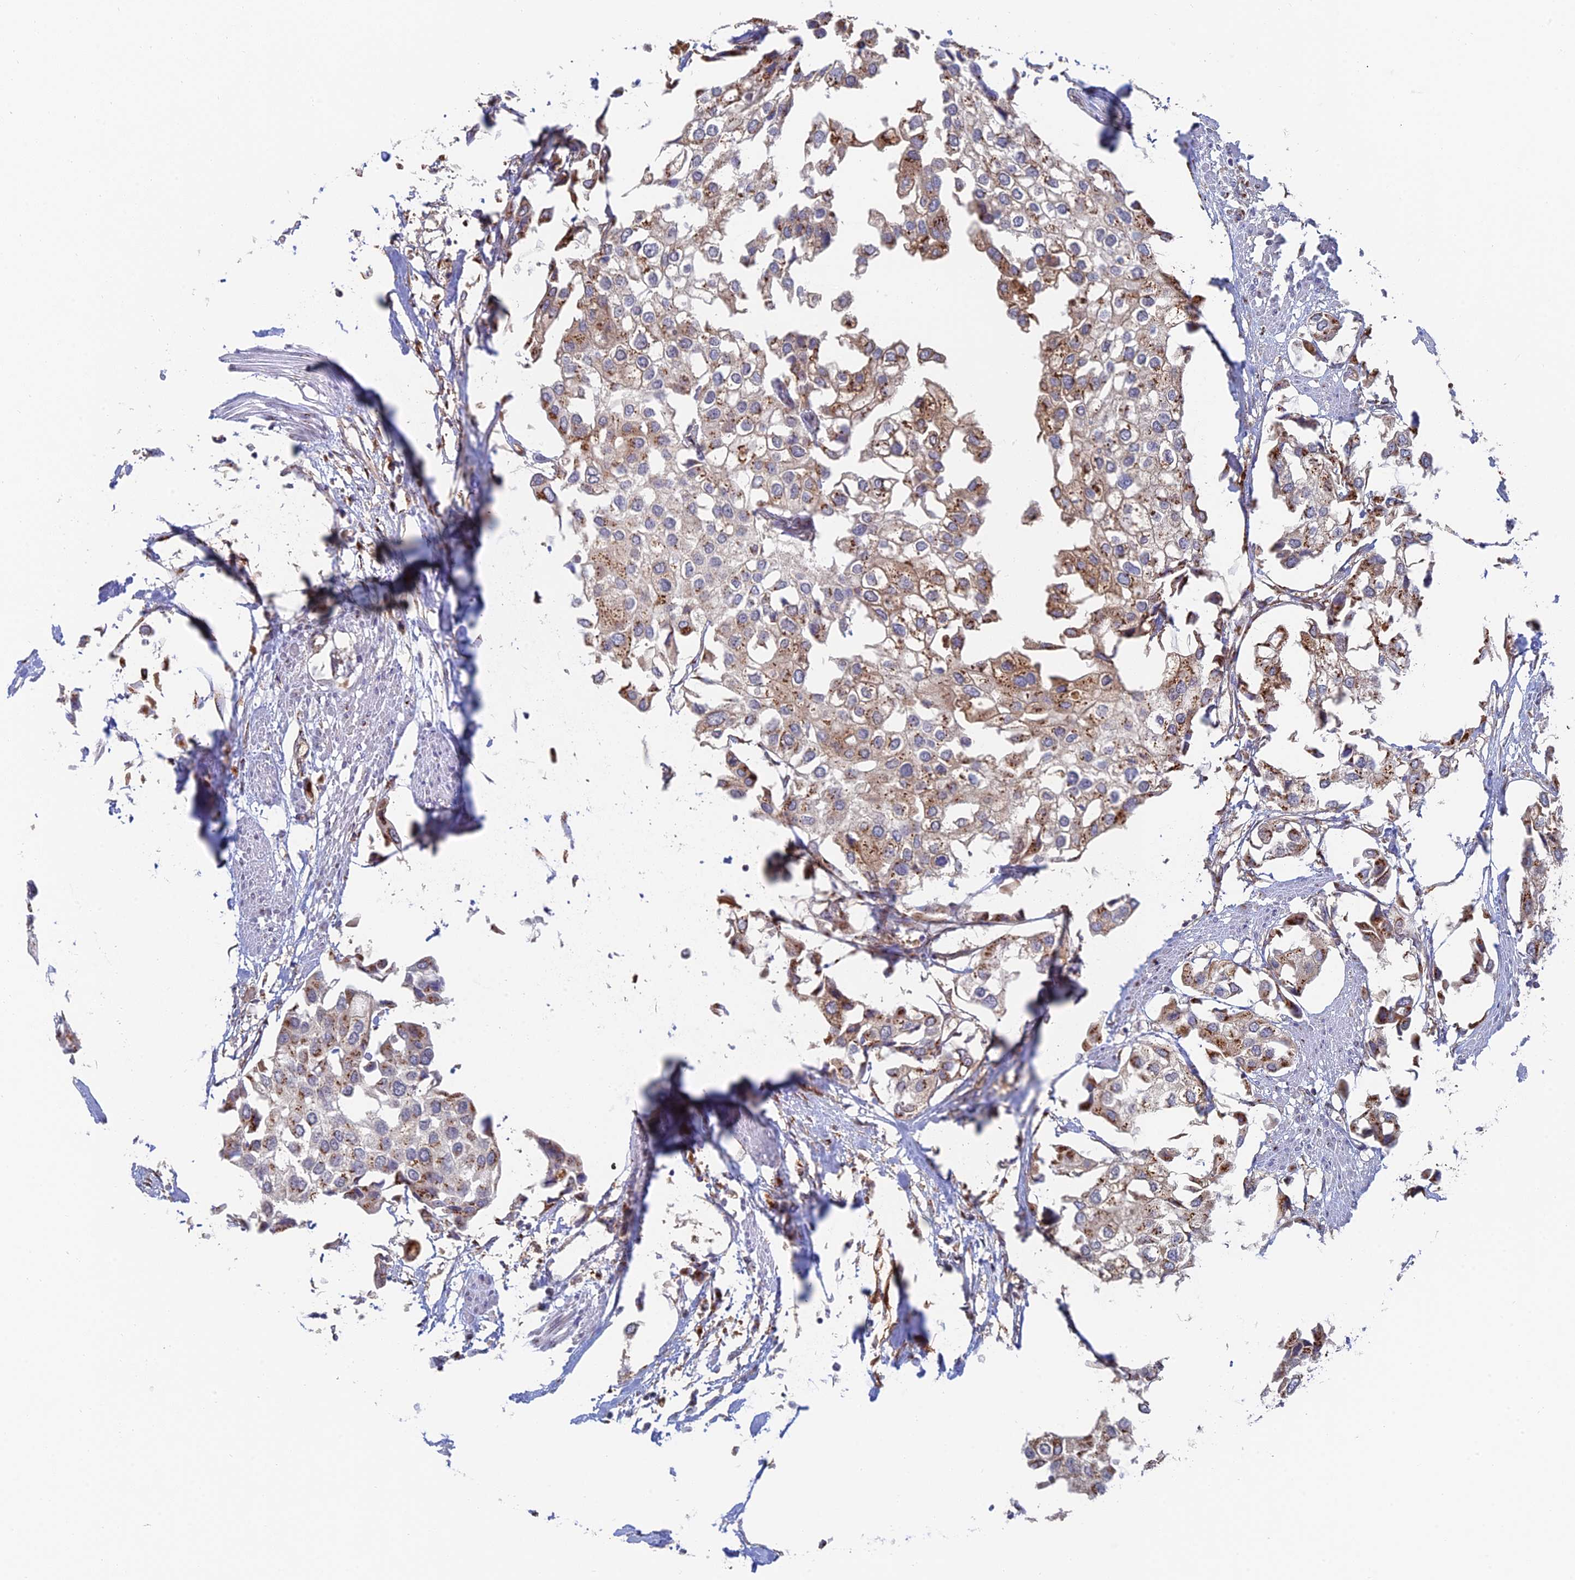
{"staining": {"intensity": "moderate", "quantity": "25%-75%", "location": "cytoplasmic/membranous"}, "tissue": "urothelial cancer", "cell_type": "Tumor cells", "image_type": "cancer", "snomed": [{"axis": "morphology", "description": "Urothelial carcinoma, High grade"}, {"axis": "topography", "description": "Urinary bladder"}], "caption": "Protein staining by IHC shows moderate cytoplasmic/membranous staining in approximately 25%-75% of tumor cells in urothelial cancer. The protein is stained brown, and the nuclei are stained in blue (DAB (3,3'-diaminobenzidine) IHC with brightfield microscopy, high magnification).", "gene": "HS2ST1", "patient": {"sex": "male", "age": 64}}